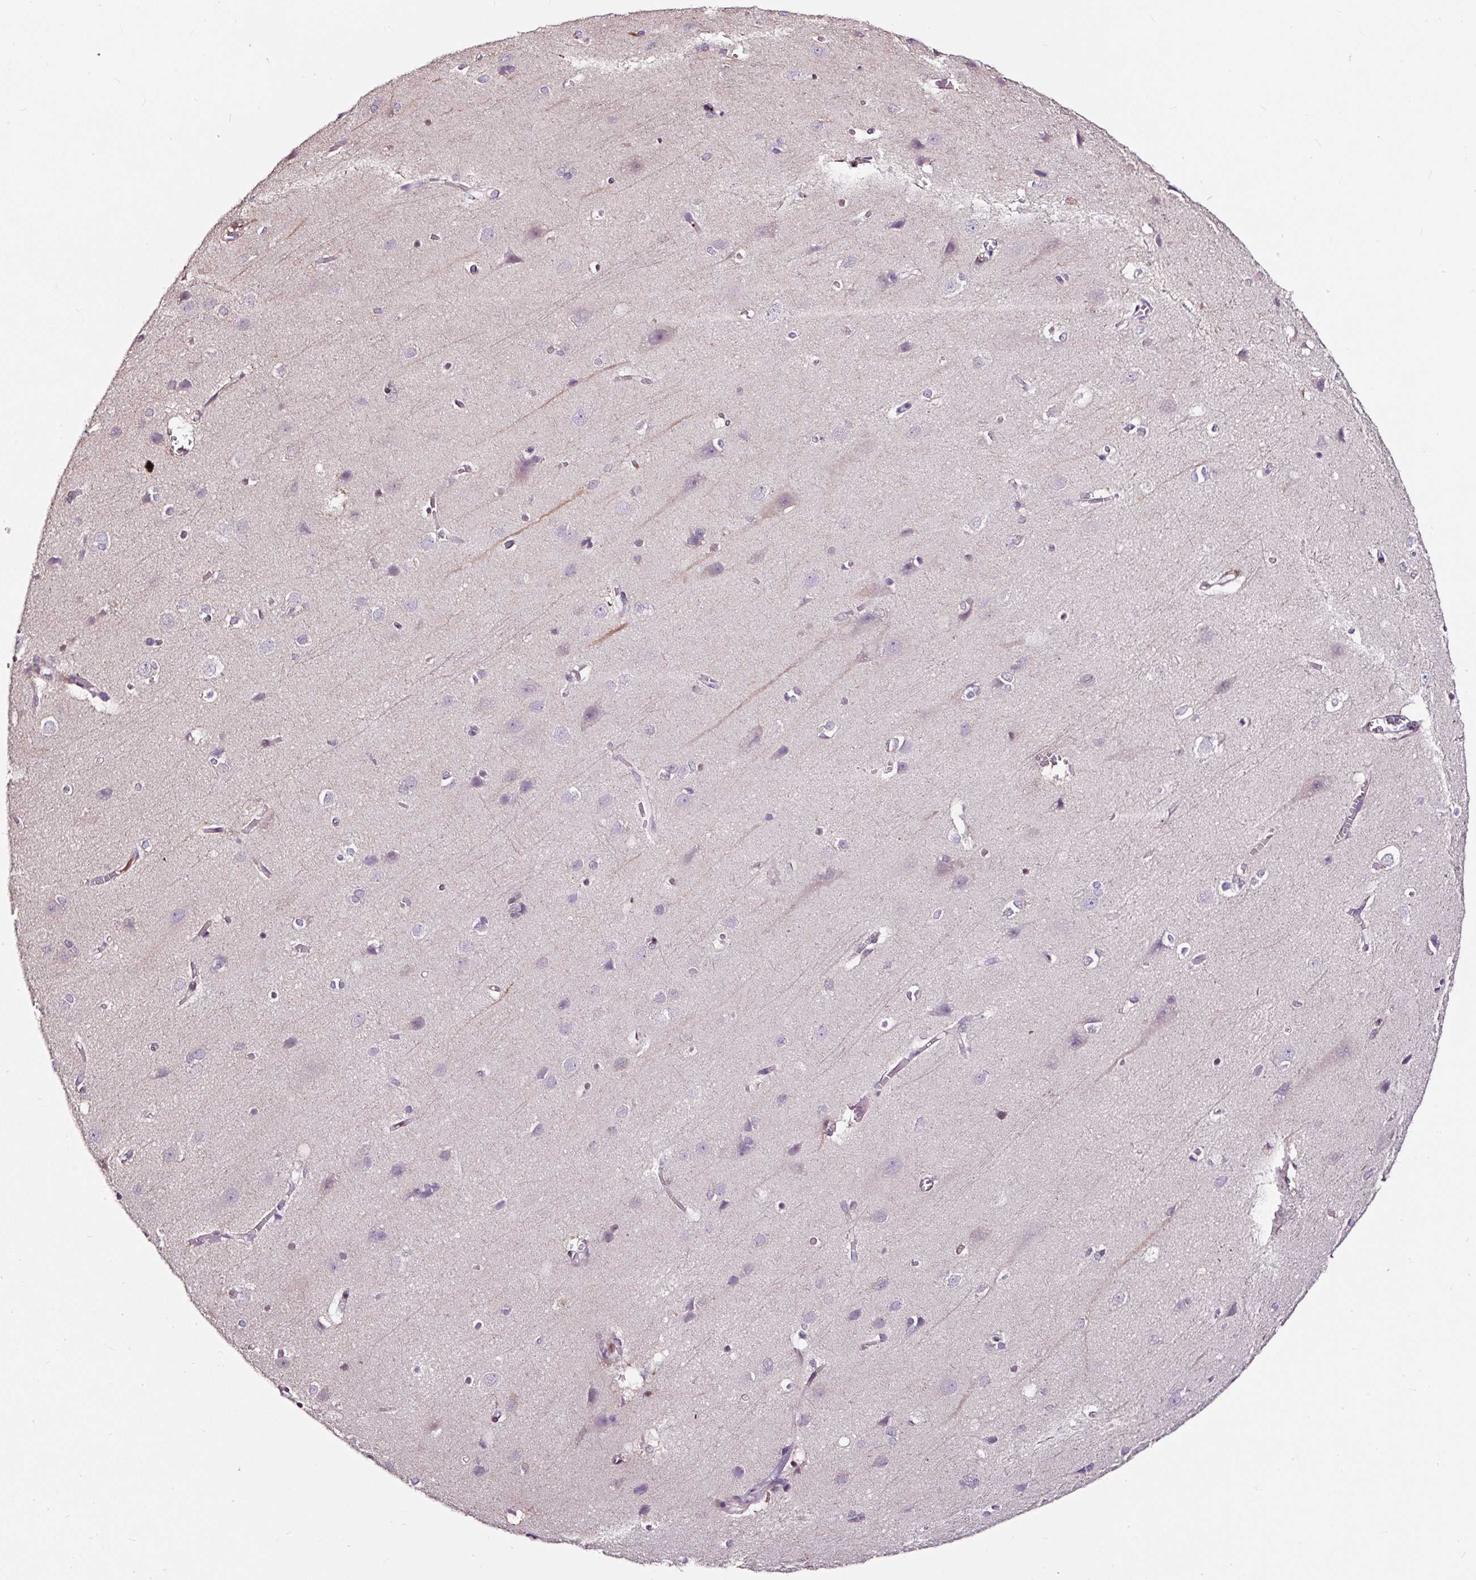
{"staining": {"intensity": "negative", "quantity": "none", "location": "none"}, "tissue": "cerebral cortex", "cell_type": "Endothelial cells", "image_type": "normal", "snomed": [{"axis": "morphology", "description": "Normal tissue, NOS"}, {"axis": "topography", "description": "Cerebral cortex"}], "caption": "This is an immunohistochemistry (IHC) micrograph of unremarkable human cerebral cortex. There is no expression in endothelial cells.", "gene": "LRRC24", "patient": {"sex": "male", "age": 37}}